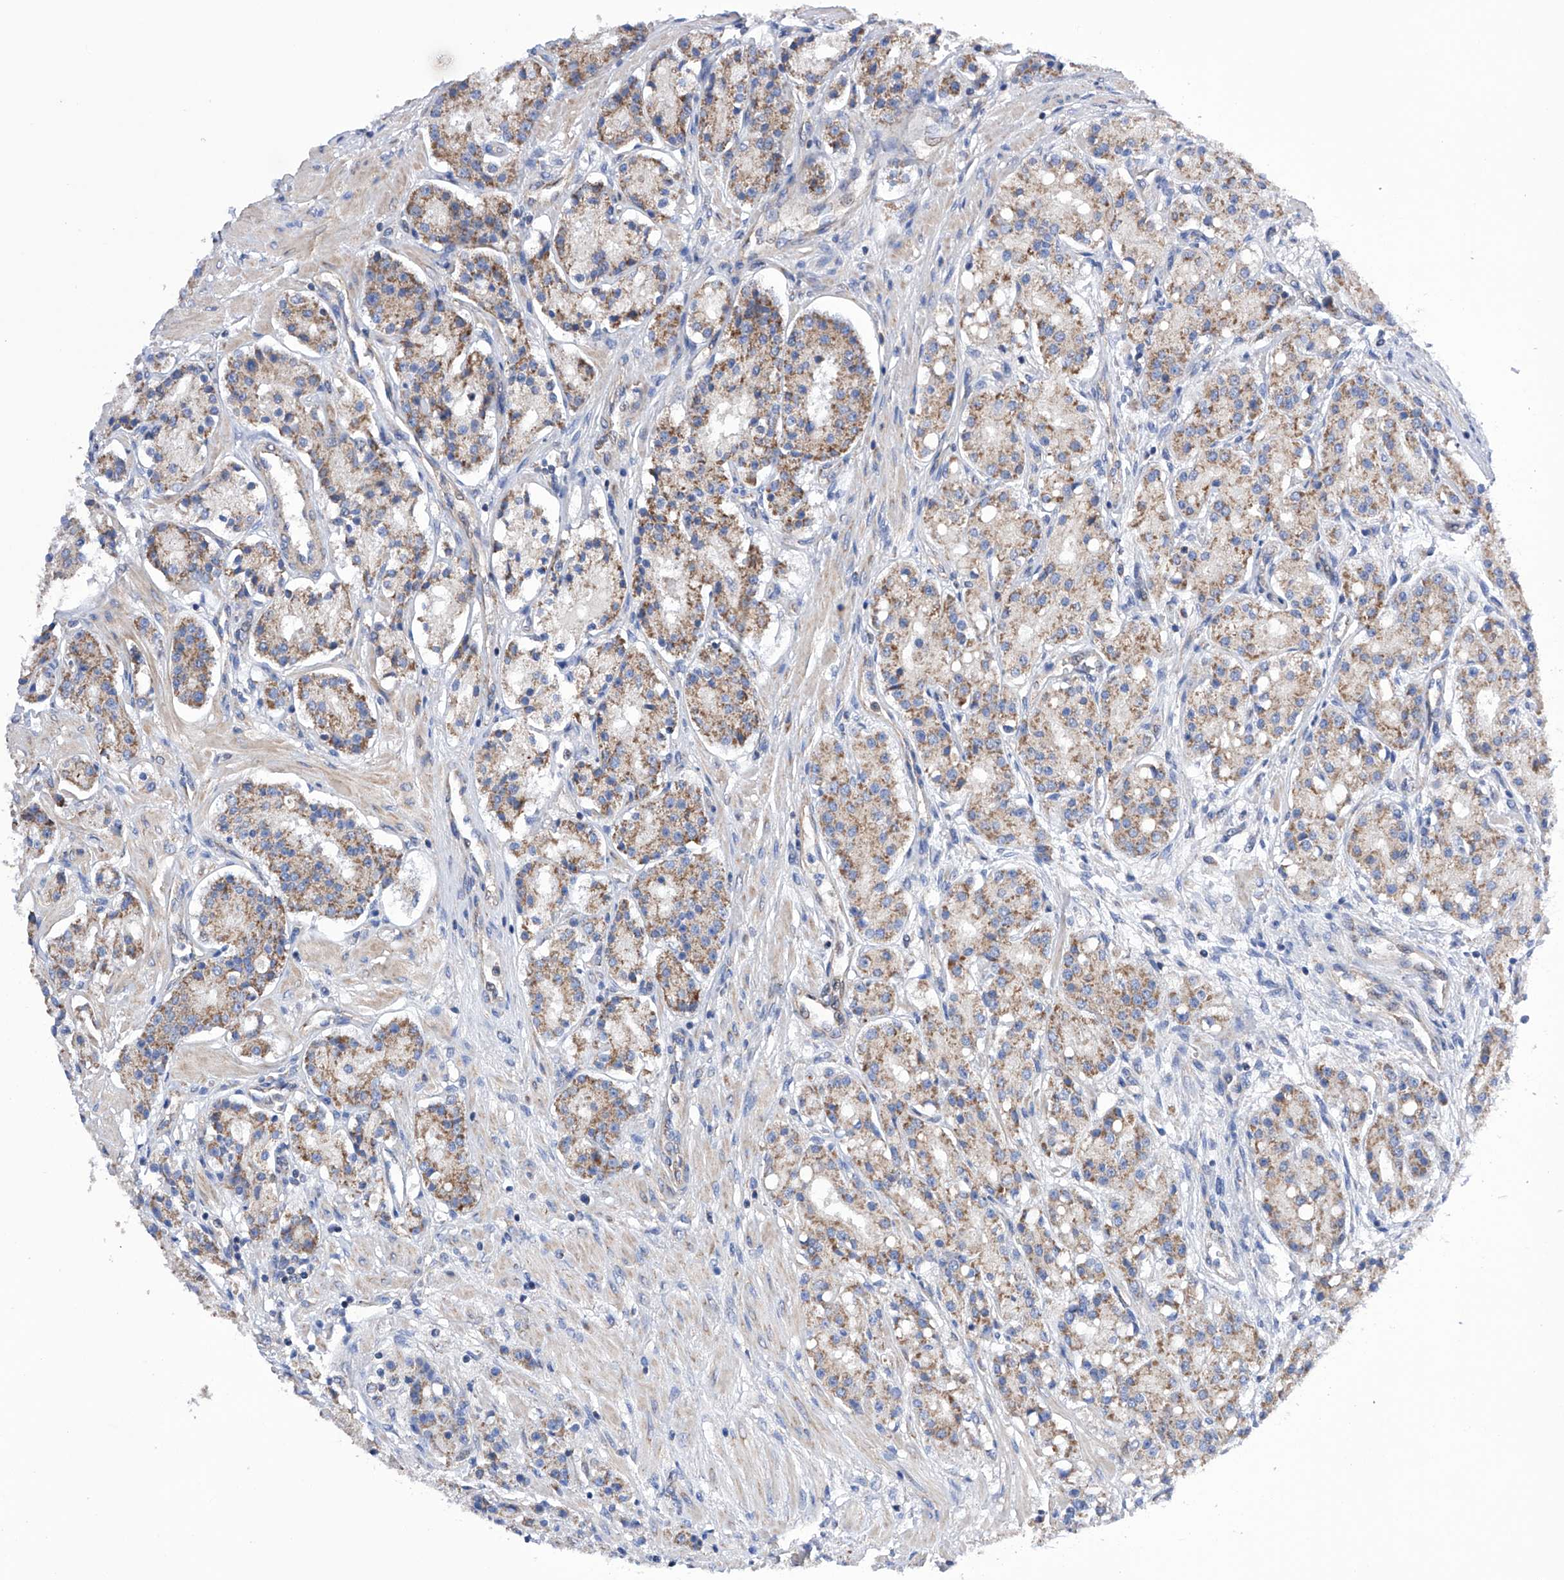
{"staining": {"intensity": "moderate", "quantity": ">75%", "location": "cytoplasmic/membranous"}, "tissue": "prostate cancer", "cell_type": "Tumor cells", "image_type": "cancer", "snomed": [{"axis": "morphology", "description": "Adenocarcinoma, High grade"}, {"axis": "topography", "description": "Prostate"}], "caption": "Immunohistochemistry (IHC) histopathology image of prostate high-grade adenocarcinoma stained for a protein (brown), which shows medium levels of moderate cytoplasmic/membranous positivity in about >75% of tumor cells.", "gene": "EFCAB2", "patient": {"sex": "male", "age": 60}}